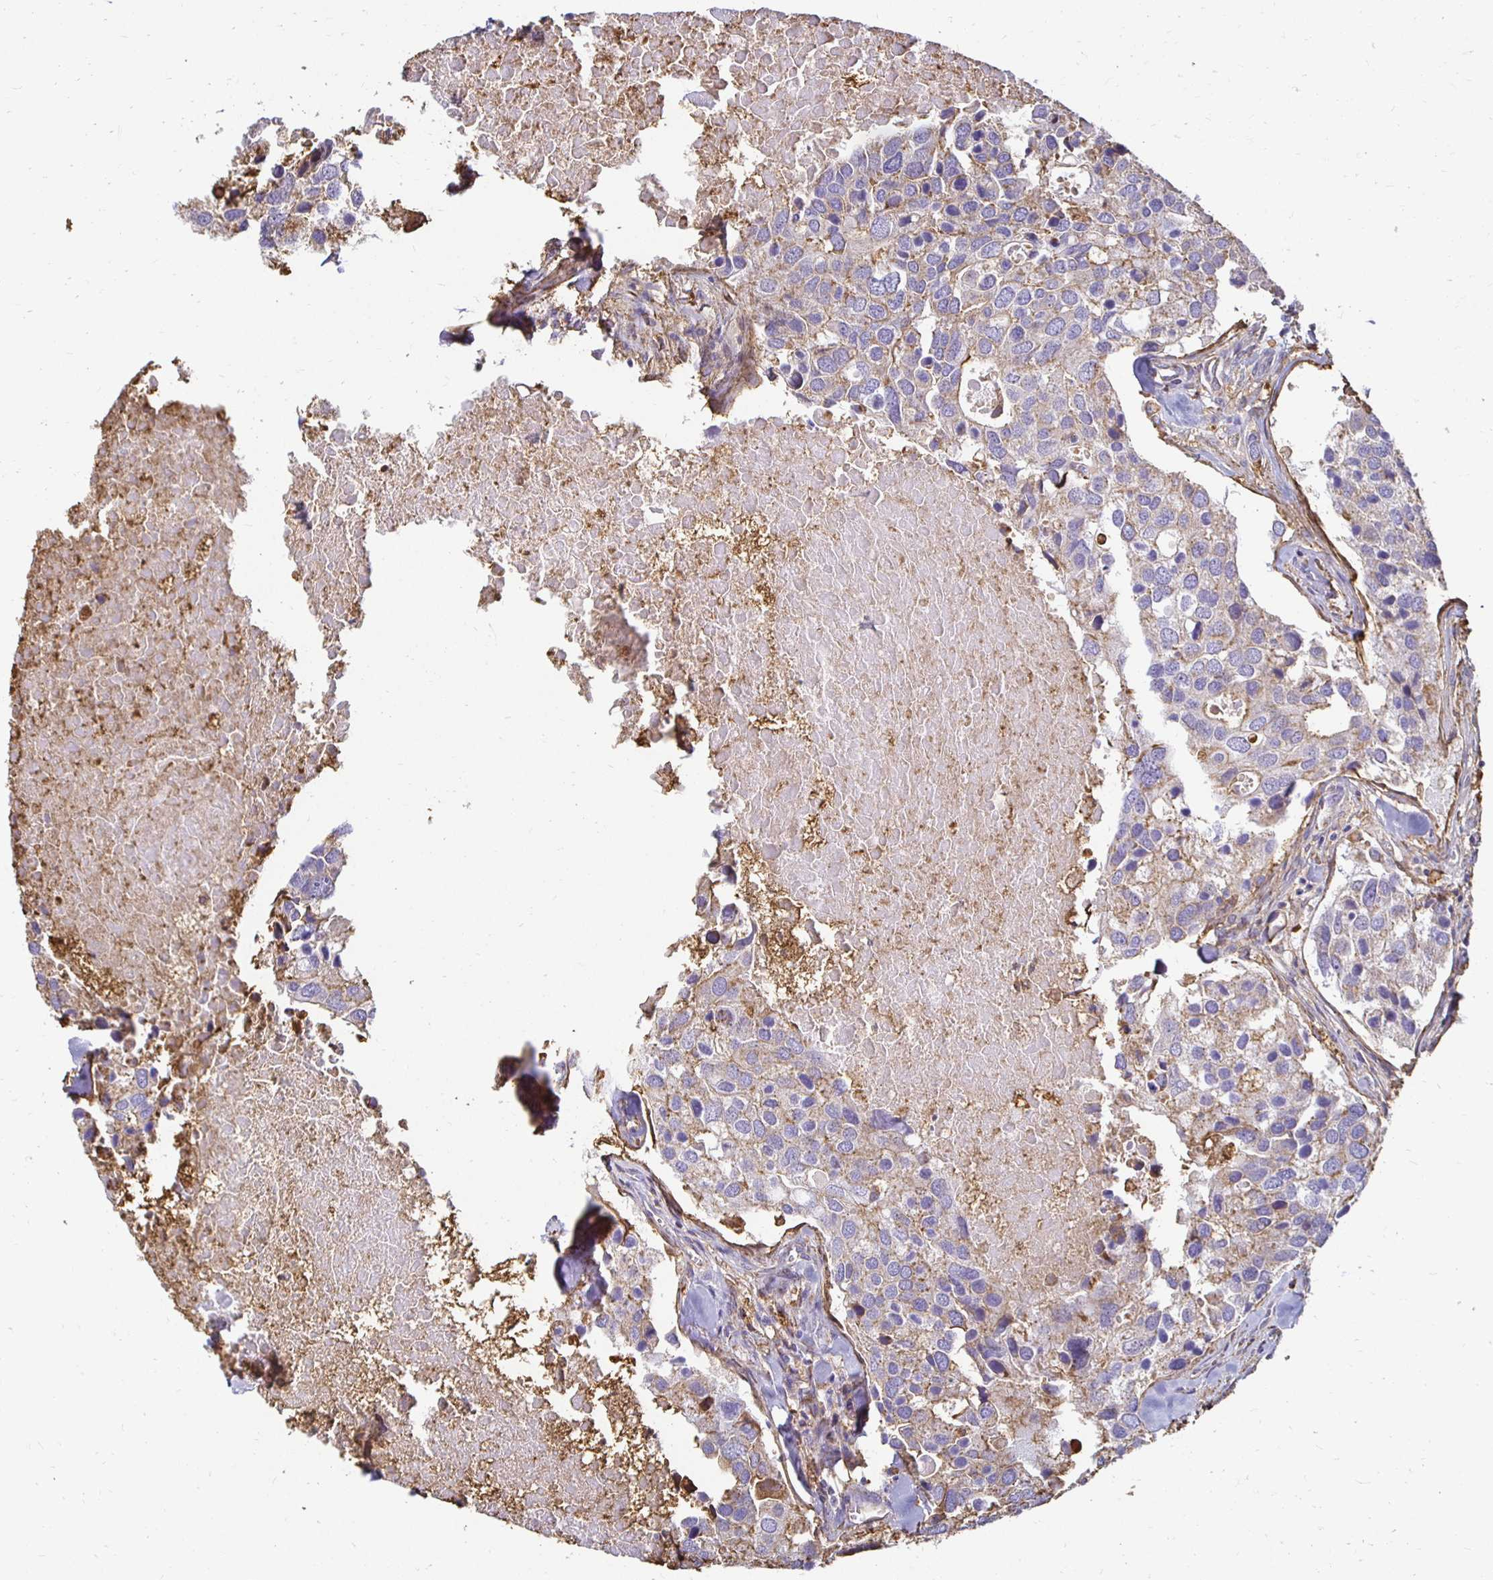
{"staining": {"intensity": "weak", "quantity": "<25%", "location": "cytoplasmic/membranous"}, "tissue": "breast cancer", "cell_type": "Tumor cells", "image_type": "cancer", "snomed": [{"axis": "morphology", "description": "Duct carcinoma"}, {"axis": "topography", "description": "Breast"}], "caption": "Tumor cells are negative for brown protein staining in breast cancer.", "gene": "TAS1R3", "patient": {"sex": "female", "age": 83}}